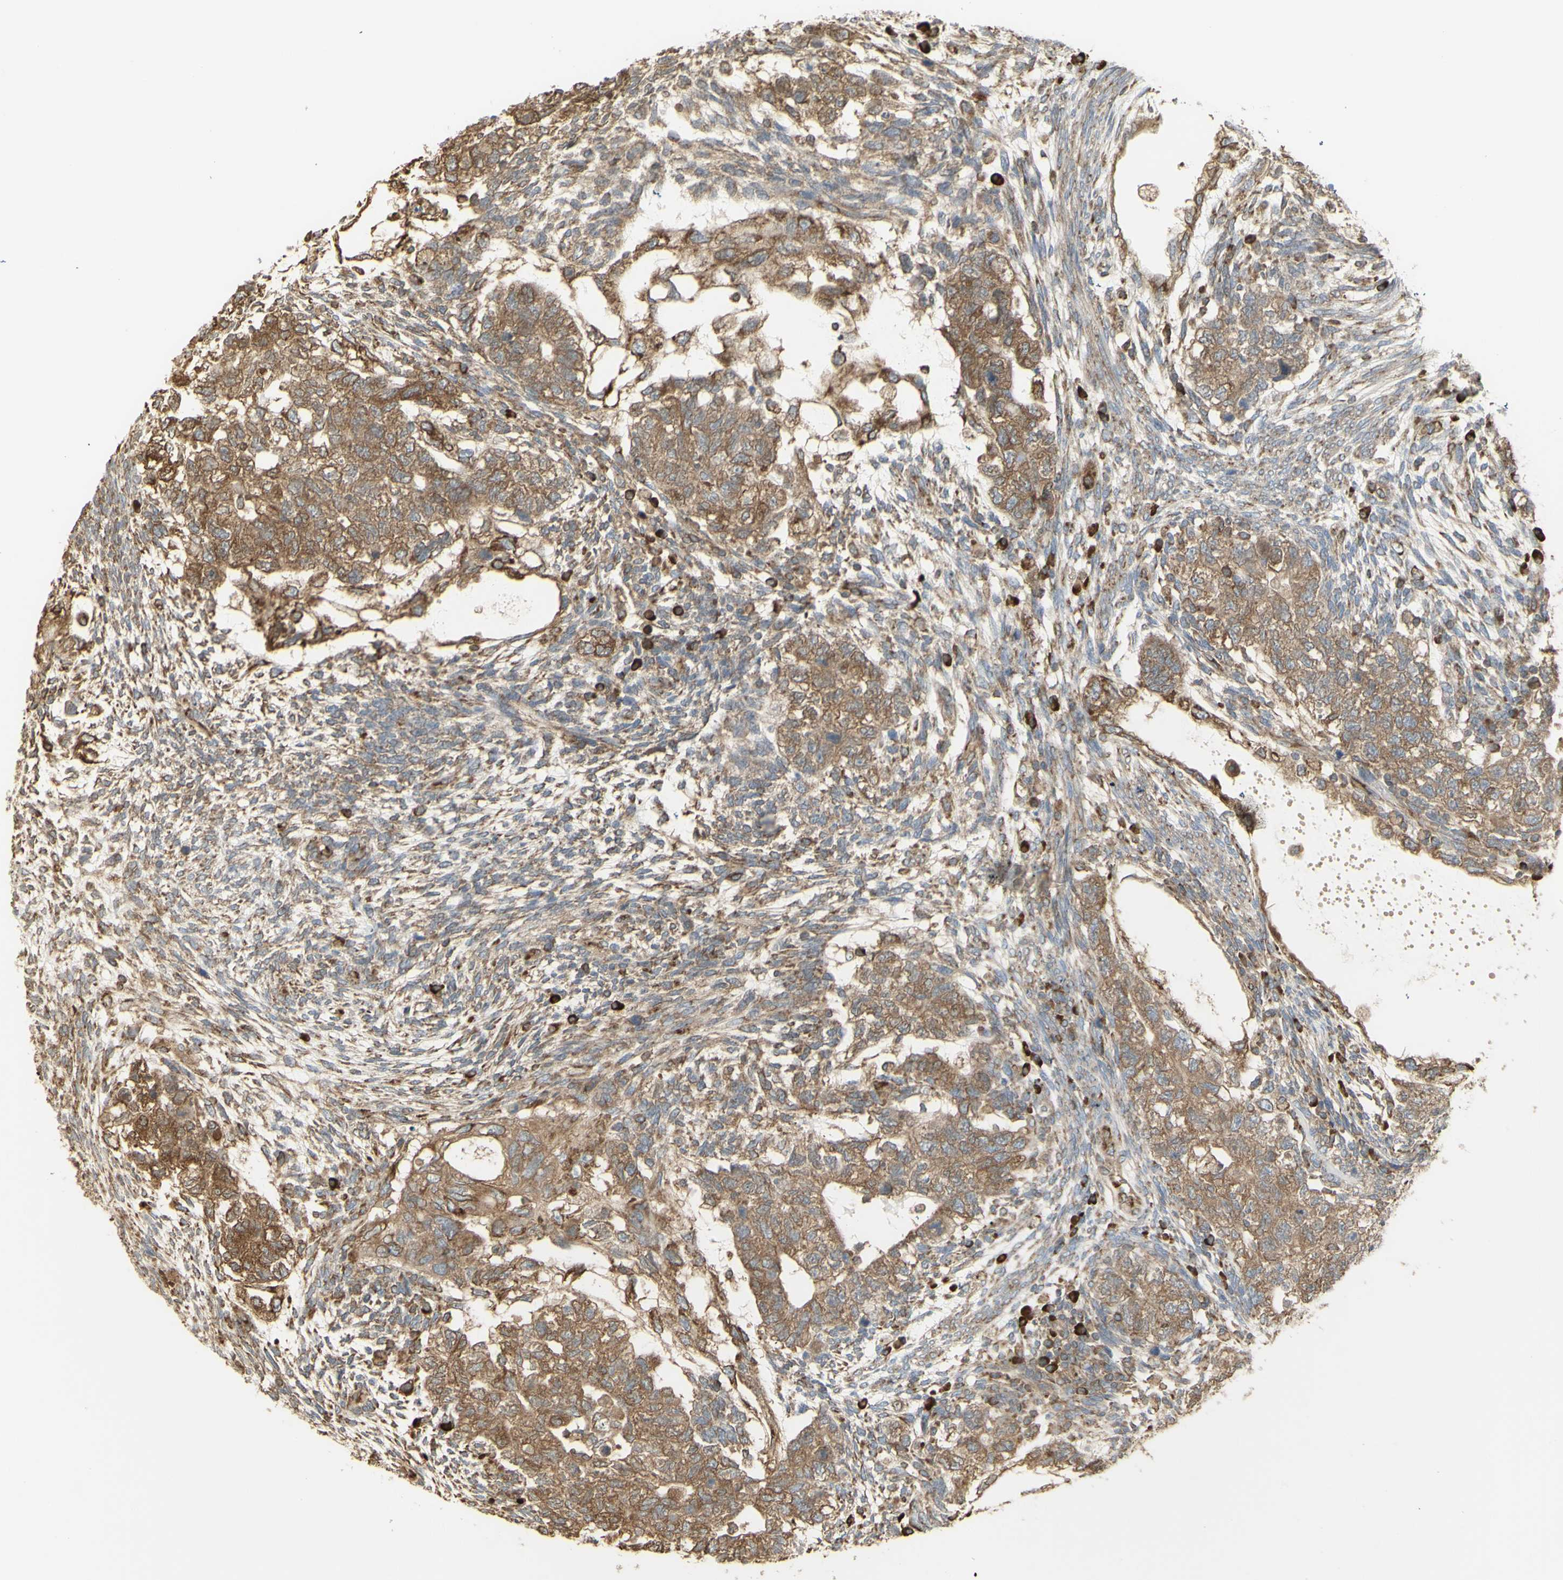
{"staining": {"intensity": "moderate", "quantity": ">75%", "location": "cytoplasmic/membranous"}, "tissue": "testis cancer", "cell_type": "Tumor cells", "image_type": "cancer", "snomed": [{"axis": "morphology", "description": "Normal tissue, NOS"}, {"axis": "morphology", "description": "Carcinoma, Embryonal, NOS"}, {"axis": "topography", "description": "Testis"}], "caption": "IHC of testis cancer (embryonal carcinoma) shows medium levels of moderate cytoplasmic/membranous positivity in approximately >75% of tumor cells.", "gene": "EEF1B2", "patient": {"sex": "male", "age": 36}}